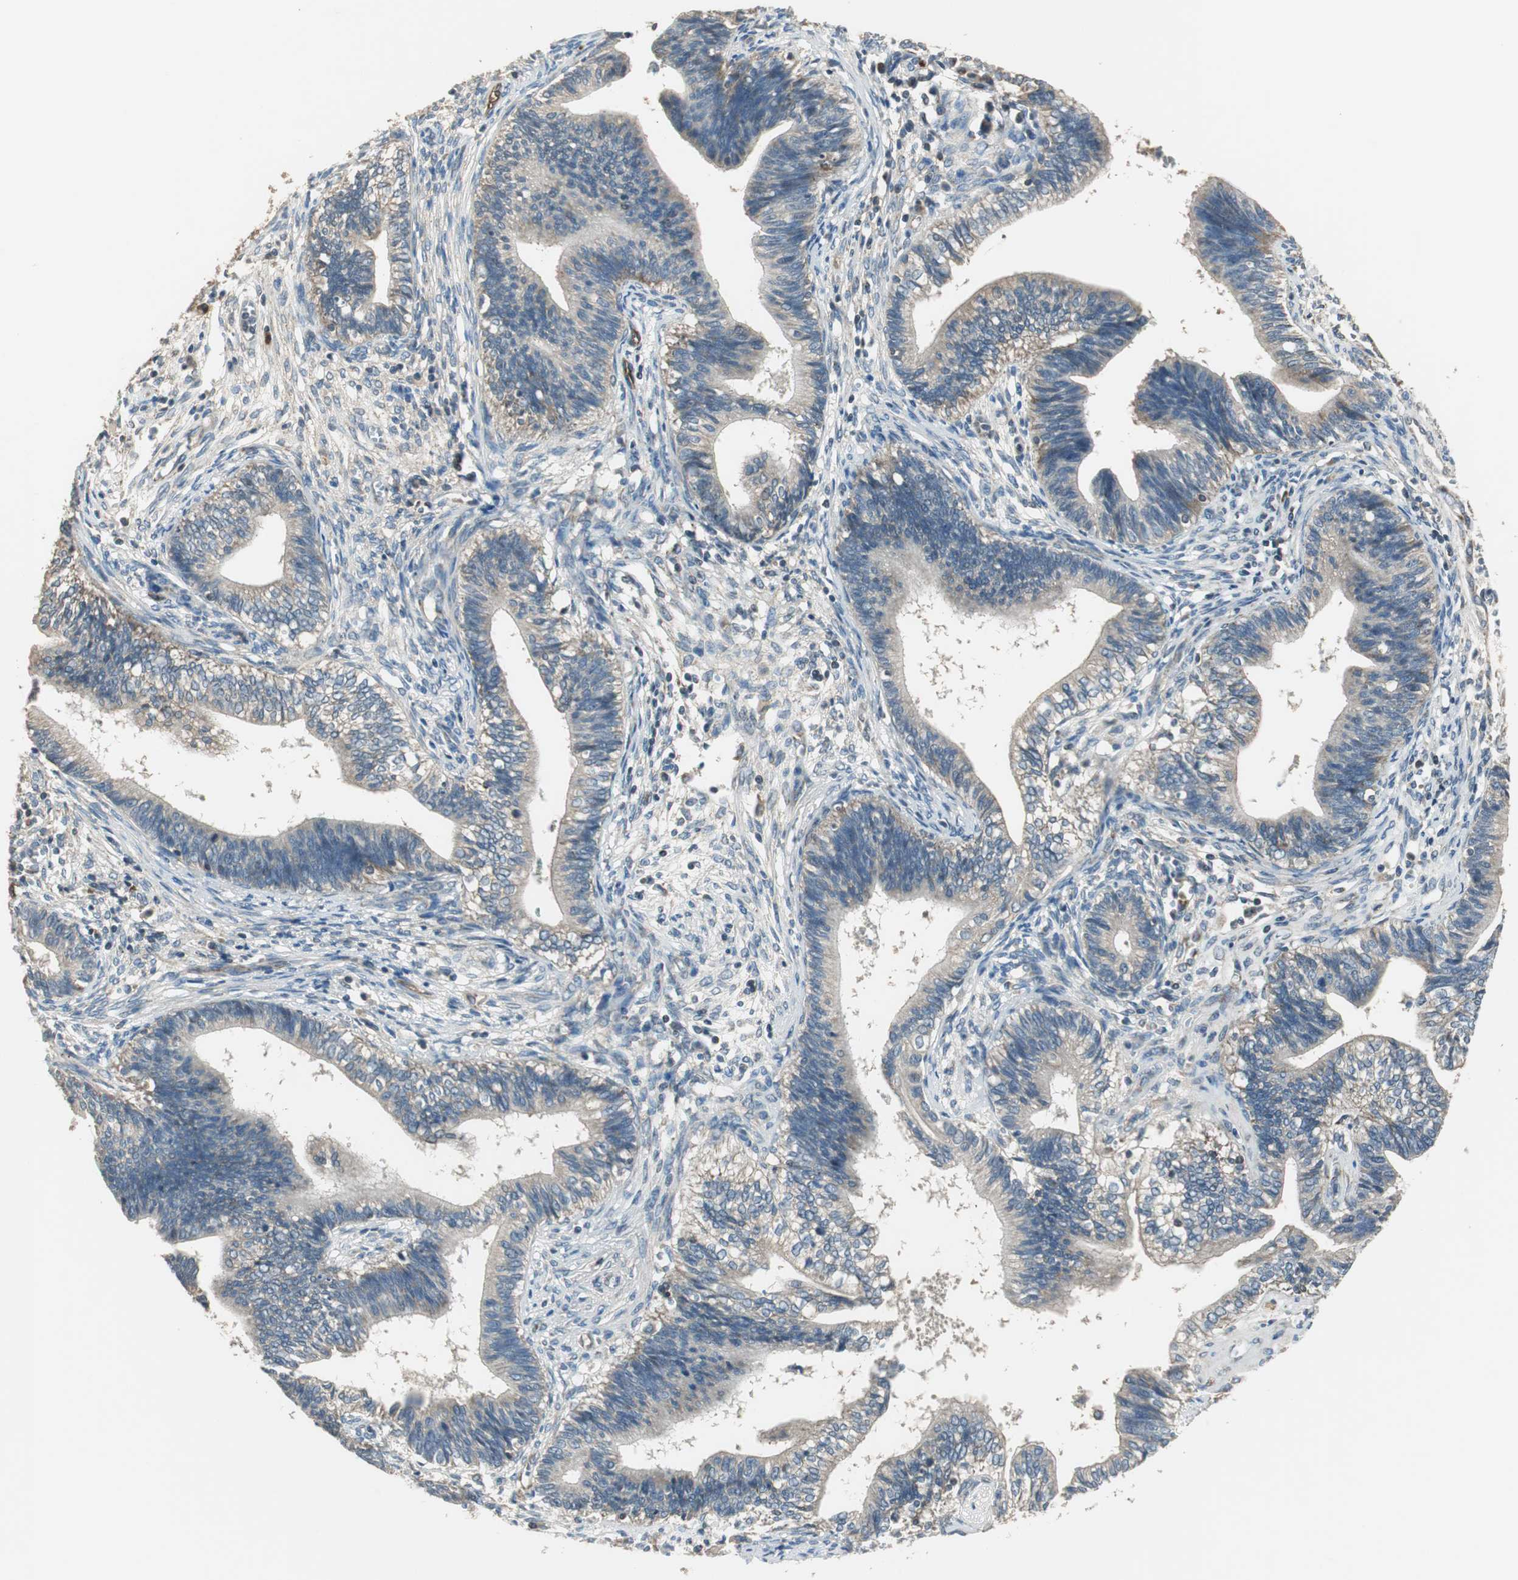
{"staining": {"intensity": "weak", "quantity": ">75%", "location": "cytoplasmic/membranous"}, "tissue": "cervical cancer", "cell_type": "Tumor cells", "image_type": "cancer", "snomed": [{"axis": "morphology", "description": "Adenocarcinoma, NOS"}, {"axis": "topography", "description": "Cervix"}], "caption": "Cervical cancer (adenocarcinoma) stained with immunohistochemistry demonstrates weak cytoplasmic/membranous staining in about >75% of tumor cells.", "gene": "MSTO1", "patient": {"sex": "female", "age": 44}}